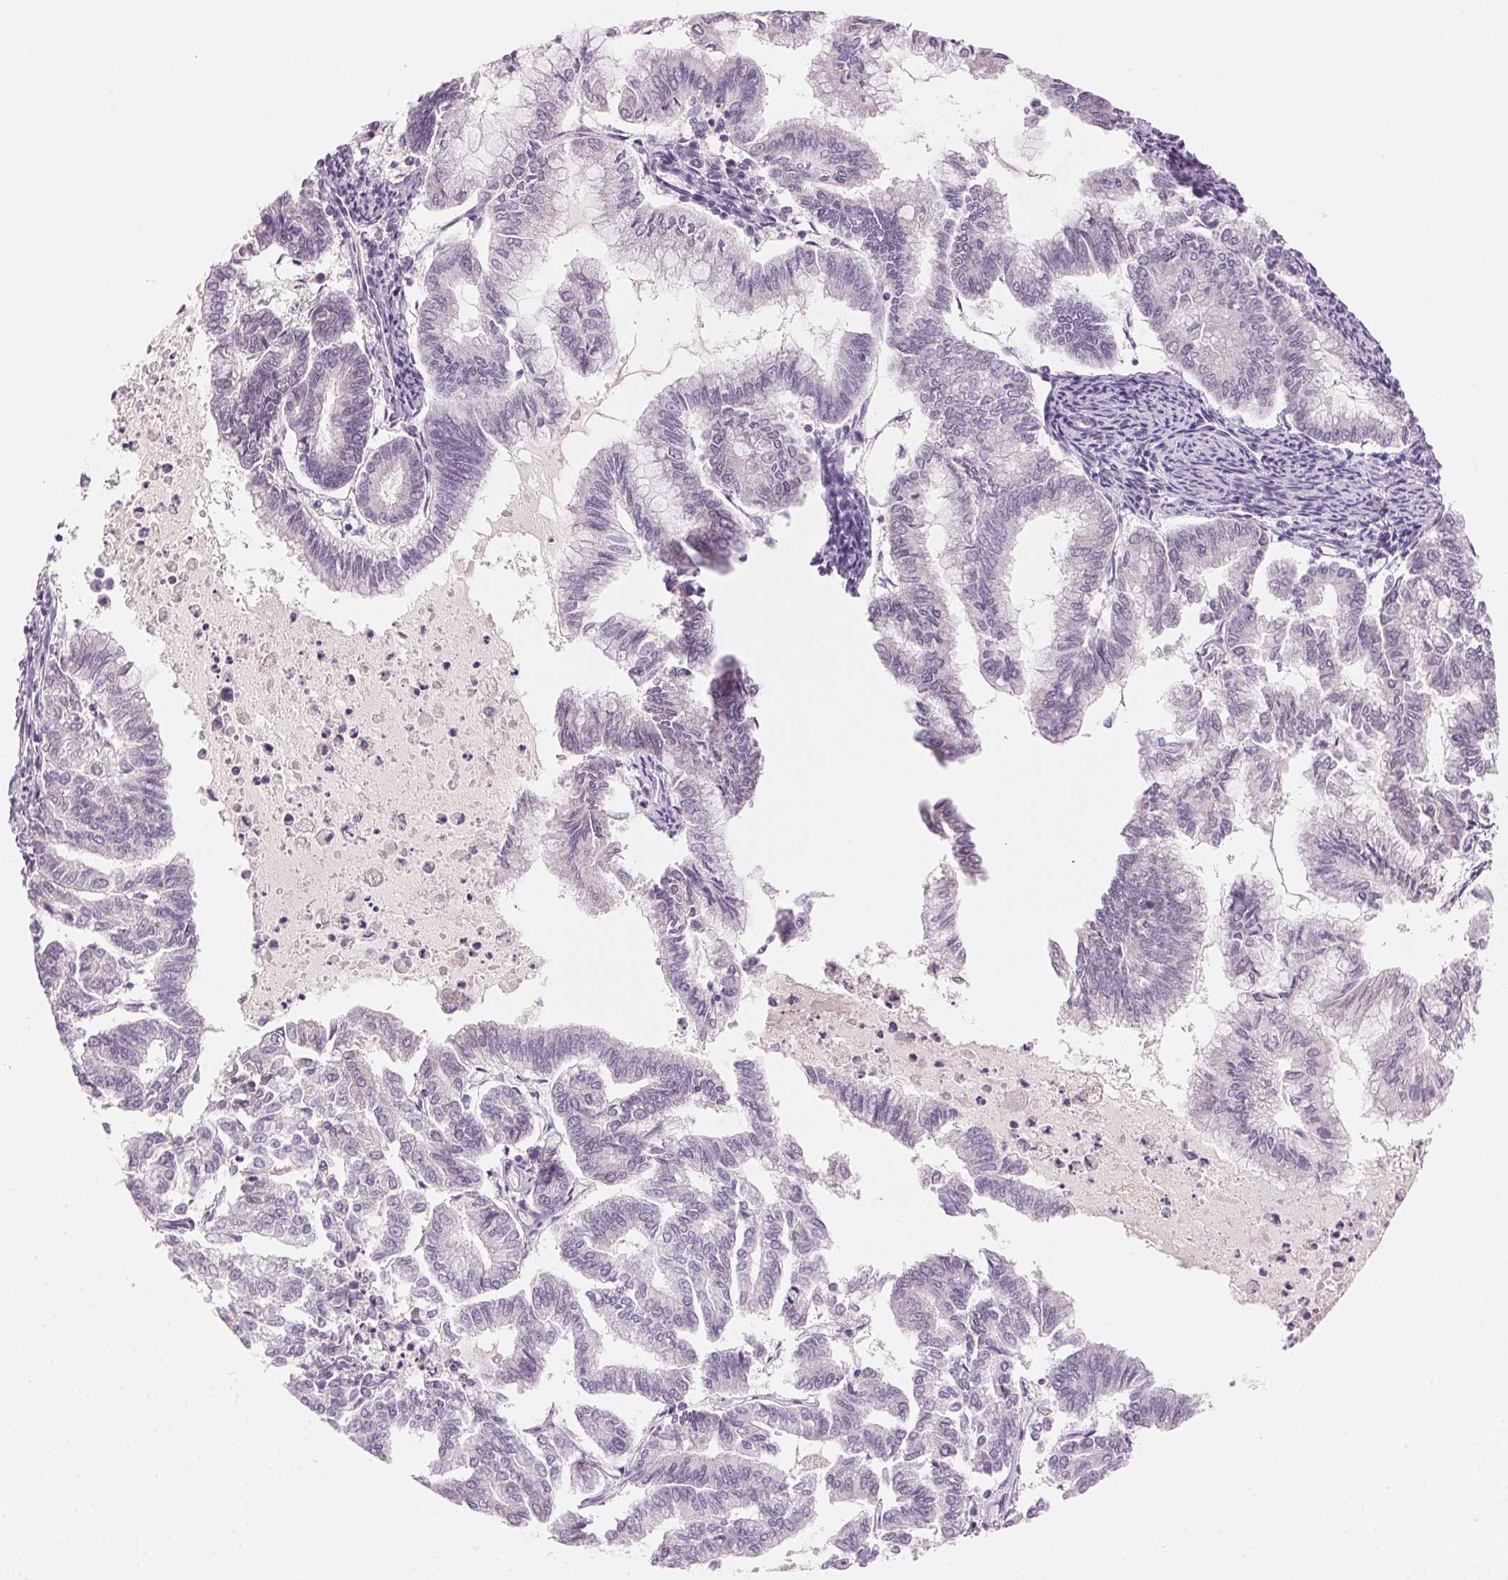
{"staining": {"intensity": "negative", "quantity": "none", "location": "none"}, "tissue": "endometrial cancer", "cell_type": "Tumor cells", "image_type": "cancer", "snomed": [{"axis": "morphology", "description": "Adenocarcinoma, NOS"}, {"axis": "topography", "description": "Endometrium"}], "caption": "Immunohistochemistry (IHC) photomicrograph of human endometrial cancer stained for a protein (brown), which shows no expression in tumor cells.", "gene": "CYP11B1", "patient": {"sex": "female", "age": 79}}